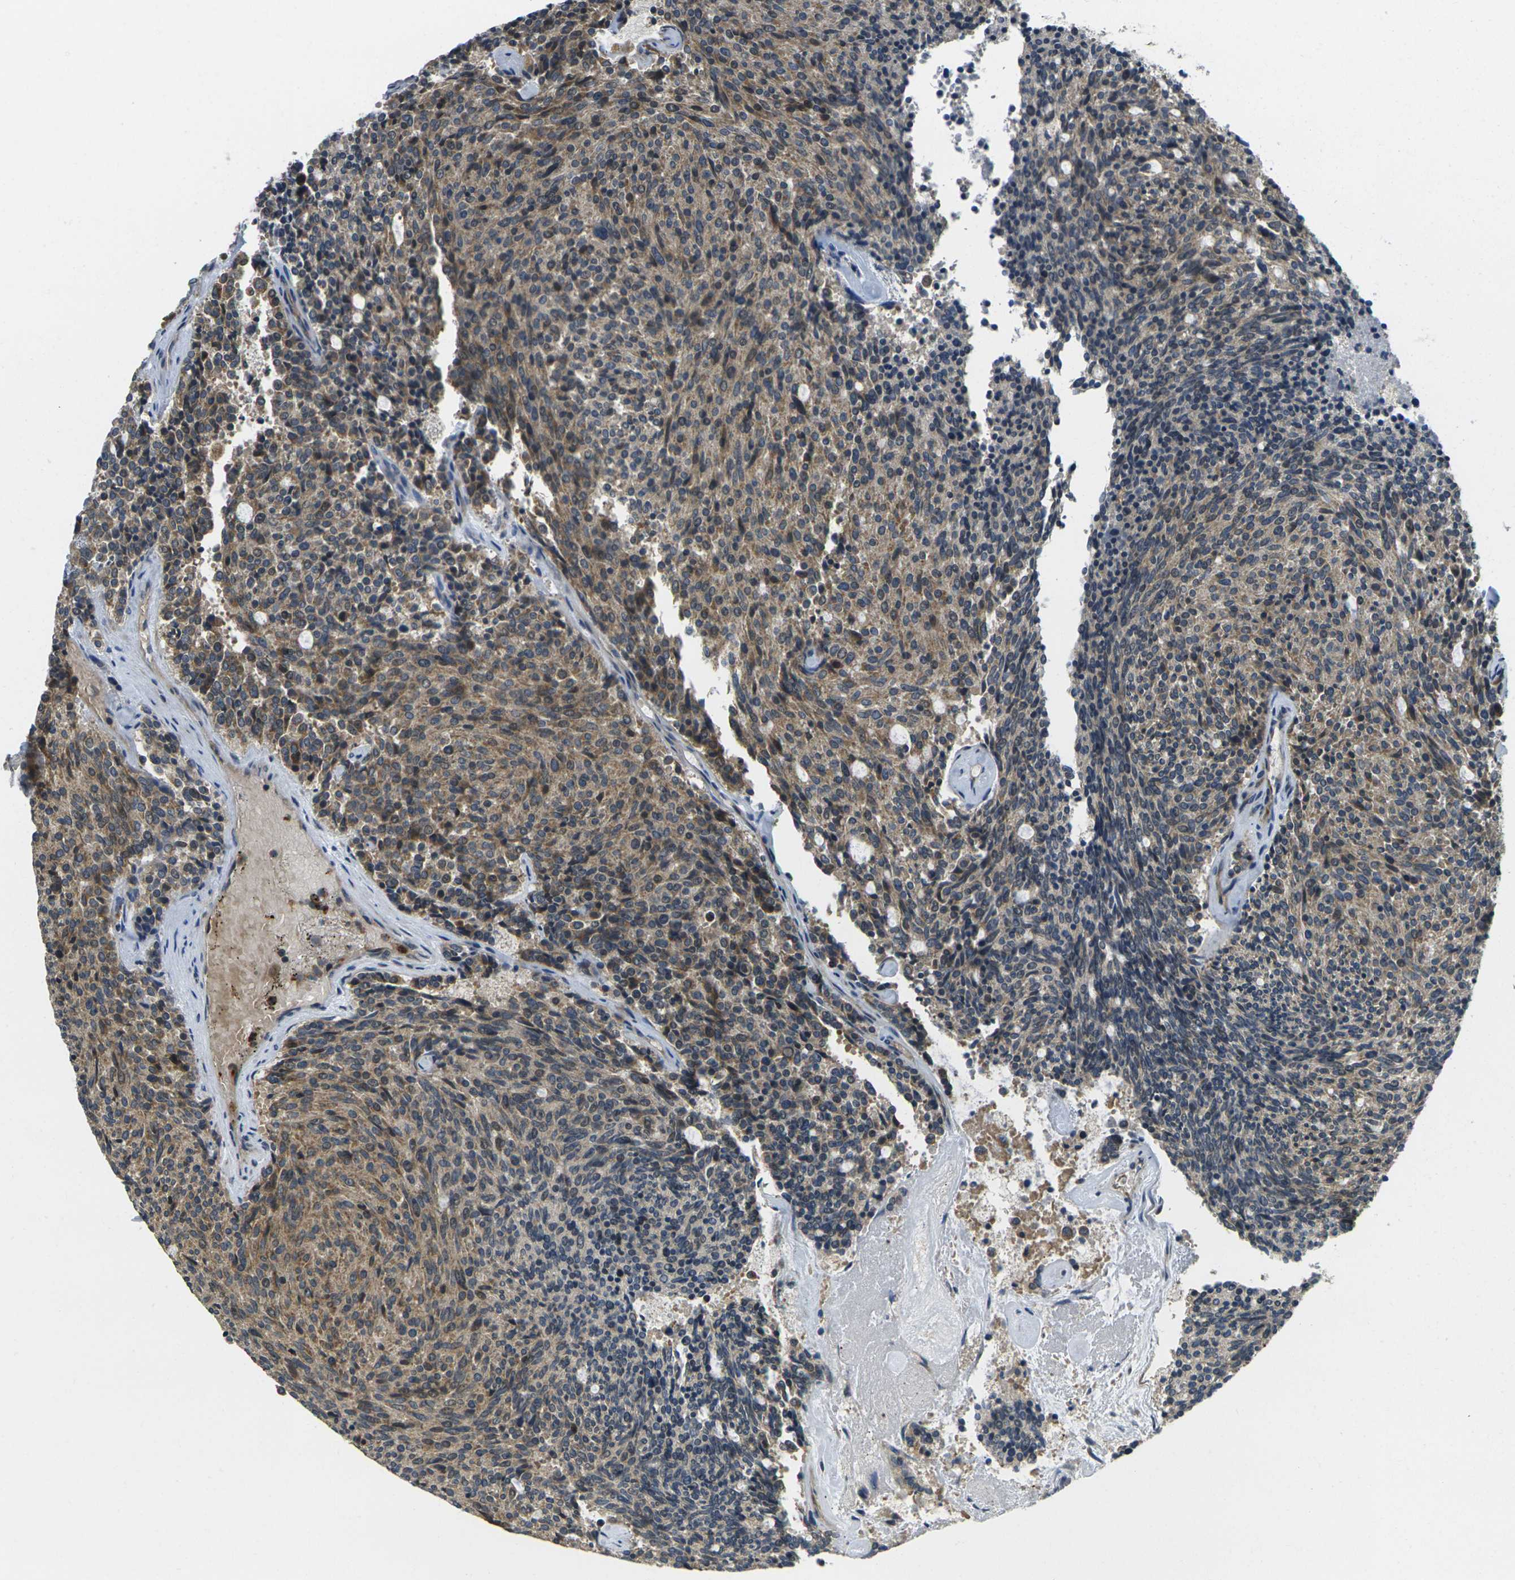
{"staining": {"intensity": "moderate", "quantity": ">75%", "location": "cytoplasmic/membranous"}, "tissue": "carcinoid", "cell_type": "Tumor cells", "image_type": "cancer", "snomed": [{"axis": "morphology", "description": "Carcinoid, malignant, NOS"}, {"axis": "topography", "description": "Pancreas"}], "caption": "Protein staining of malignant carcinoid tissue shows moderate cytoplasmic/membranous expression in about >75% of tumor cells. (DAB = brown stain, brightfield microscopy at high magnification).", "gene": "MINAR2", "patient": {"sex": "female", "age": 54}}